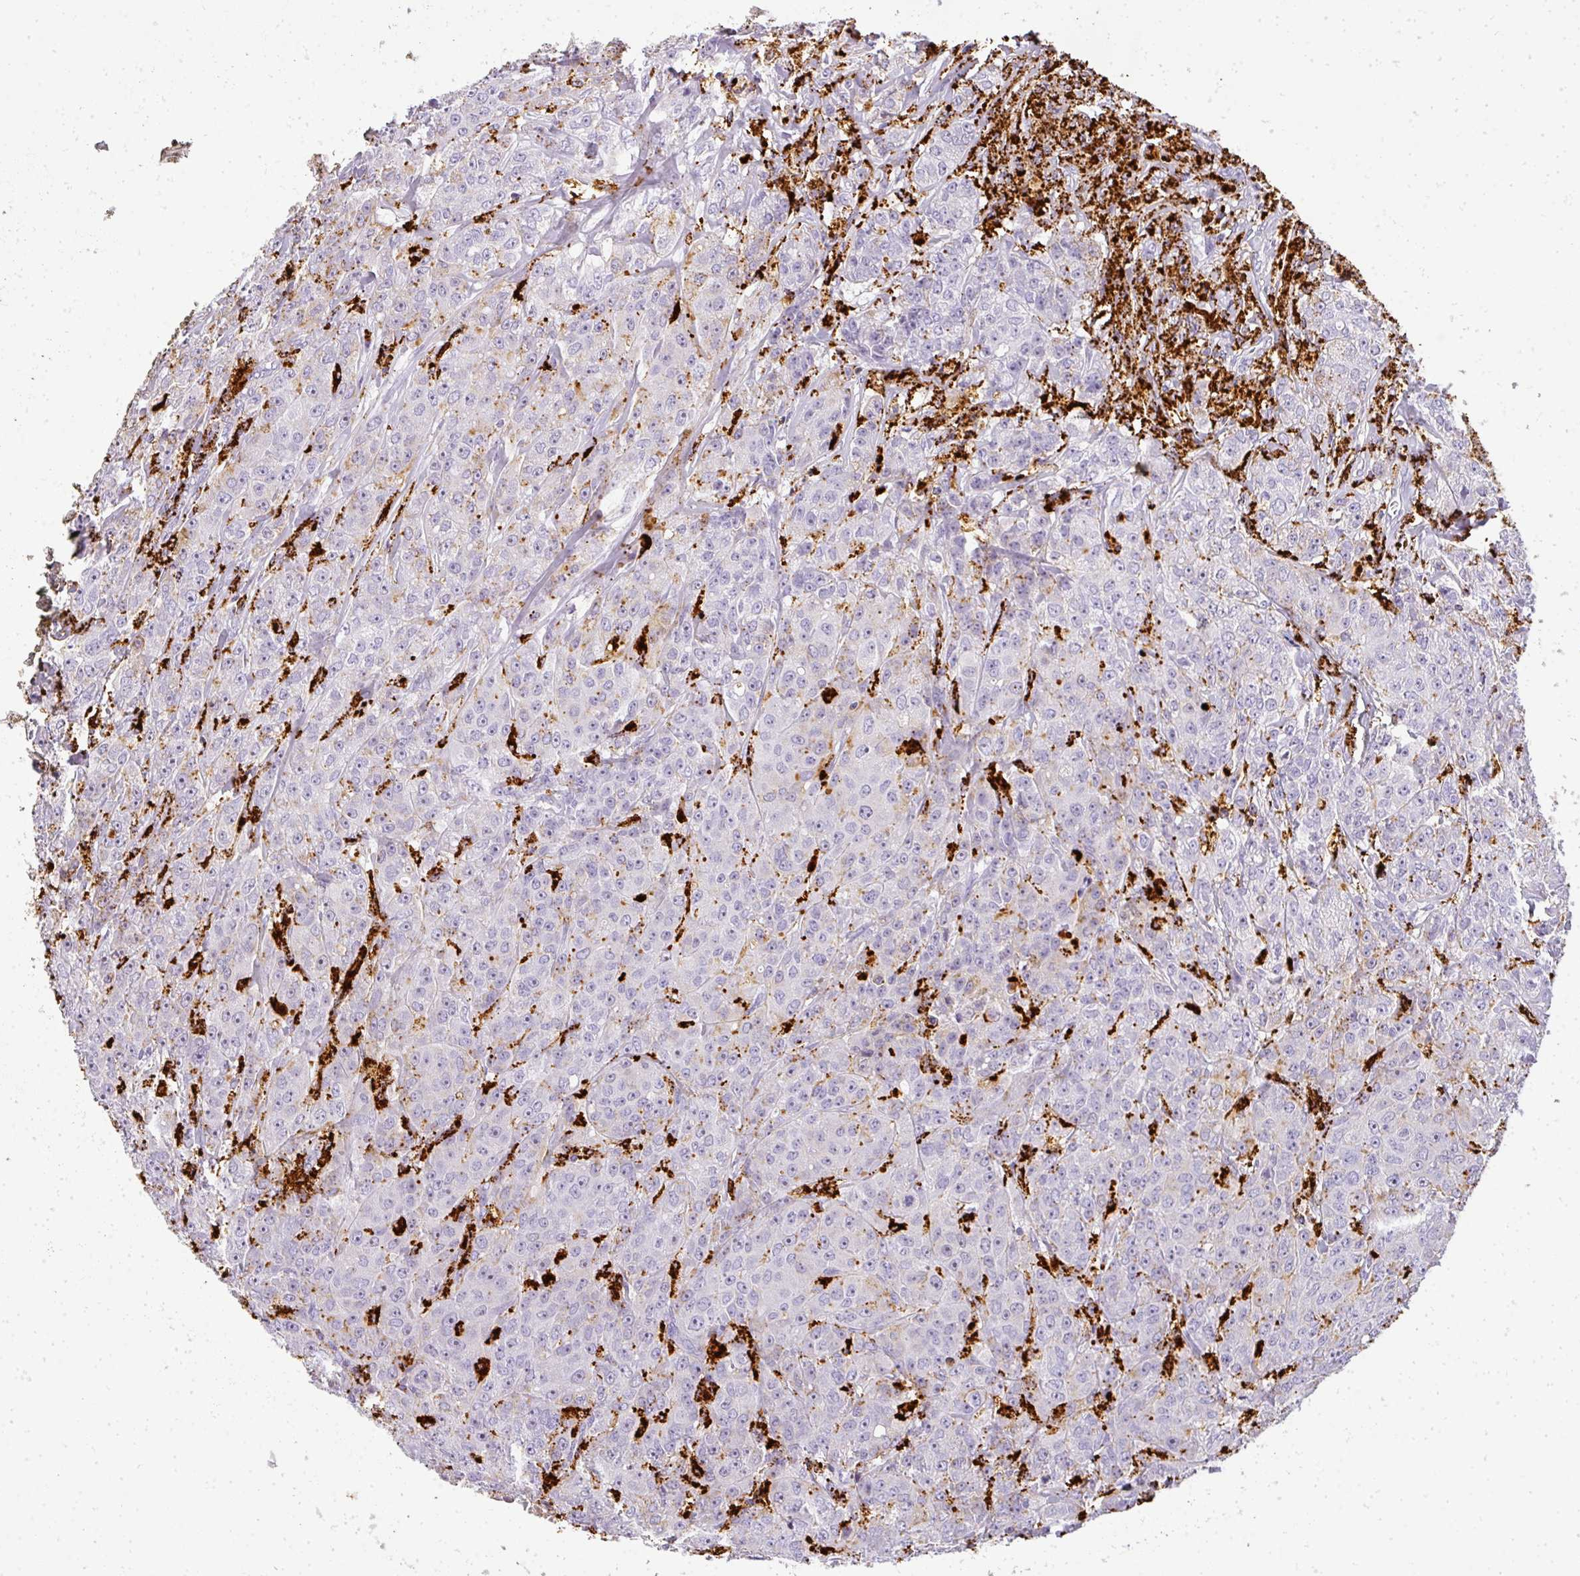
{"staining": {"intensity": "negative", "quantity": "none", "location": "none"}, "tissue": "breast cancer", "cell_type": "Tumor cells", "image_type": "cancer", "snomed": [{"axis": "morphology", "description": "Duct carcinoma"}, {"axis": "topography", "description": "Breast"}], "caption": "Micrograph shows no protein expression in tumor cells of infiltrating ductal carcinoma (breast) tissue.", "gene": "MMACHC", "patient": {"sex": "female", "age": 43}}